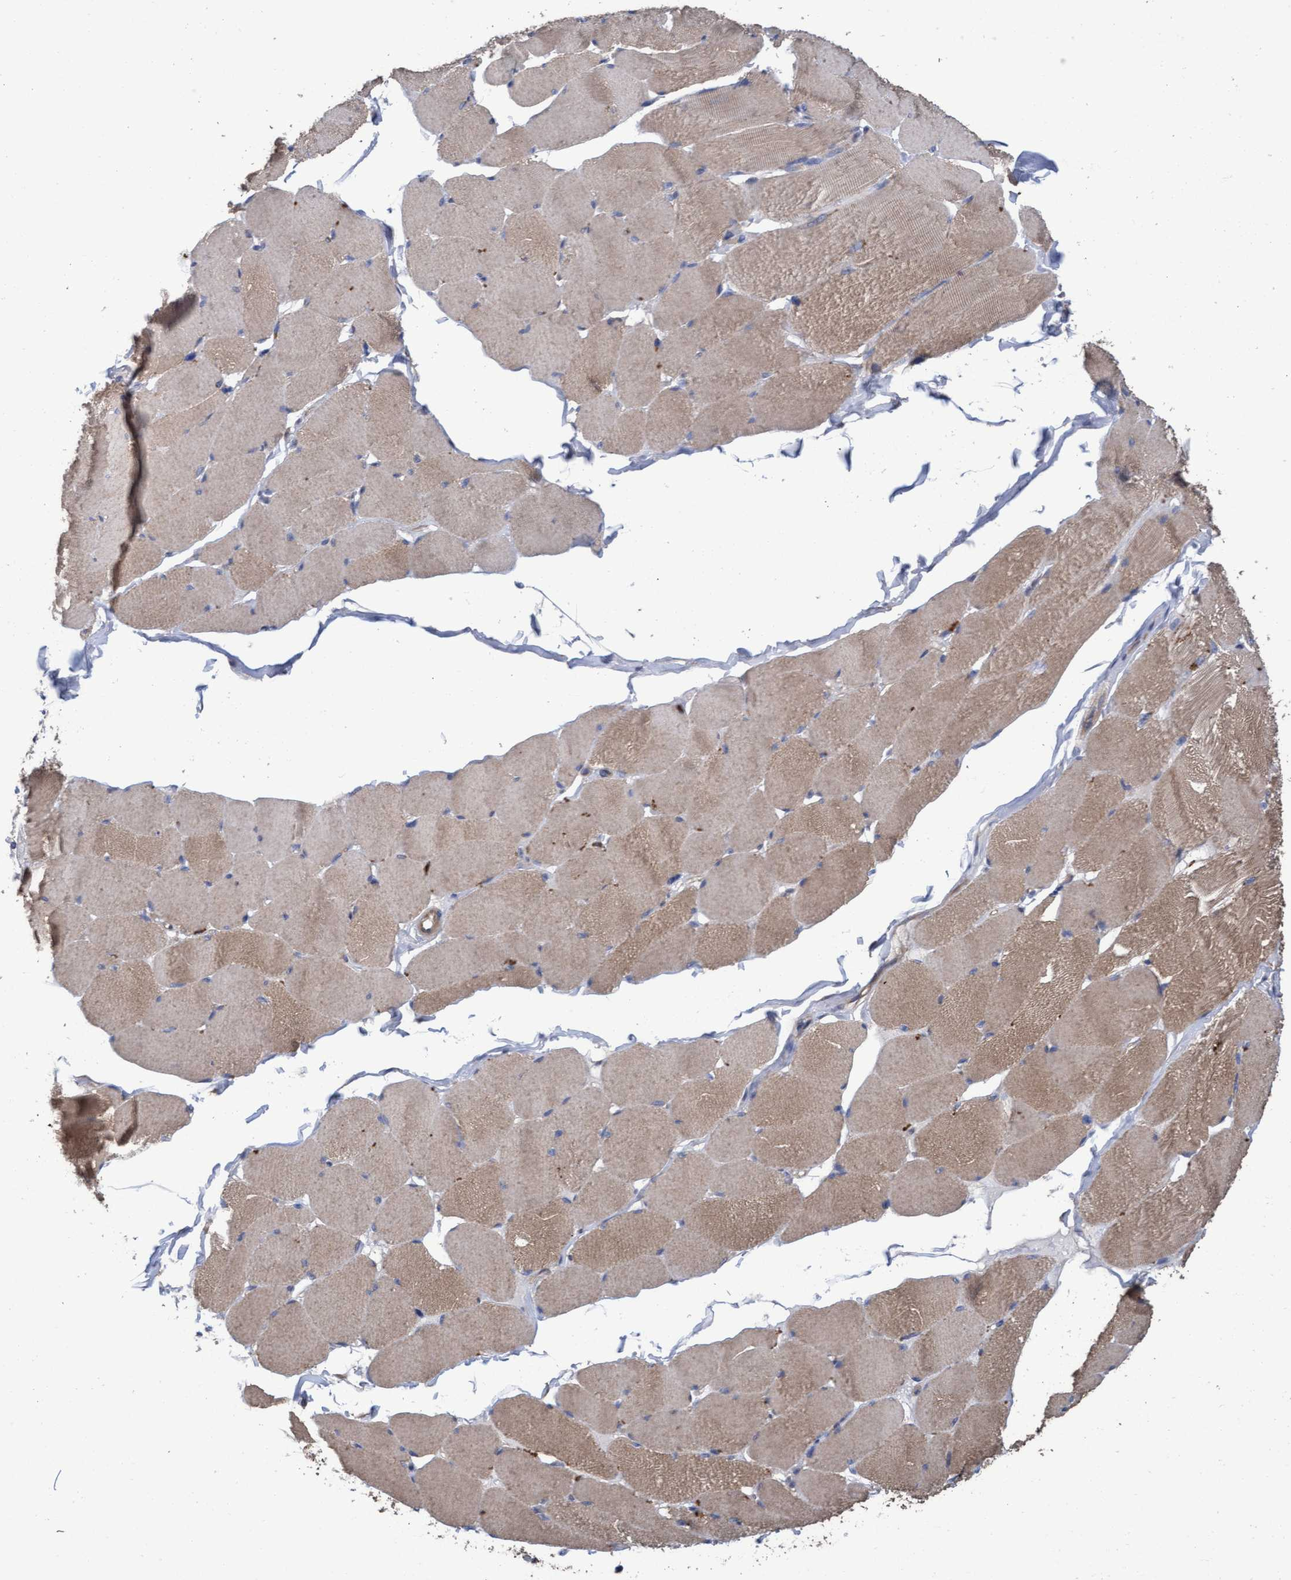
{"staining": {"intensity": "weak", "quantity": ">75%", "location": "cytoplasmic/membranous"}, "tissue": "skeletal muscle", "cell_type": "Myocytes", "image_type": "normal", "snomed": [{"axis": "morphology", "description": "Normal tissue, NOS"}, {"axis": "topography", "description": "Skeletal muscle"}], "caption": "Immunohistochemical staining of benign human skeletal muscle displays weak cytoplasmic/membranous protein staining in about >75% of myocytes.", "gene": "MRPL38", "patient": {"sex": "male", "age": 74}}